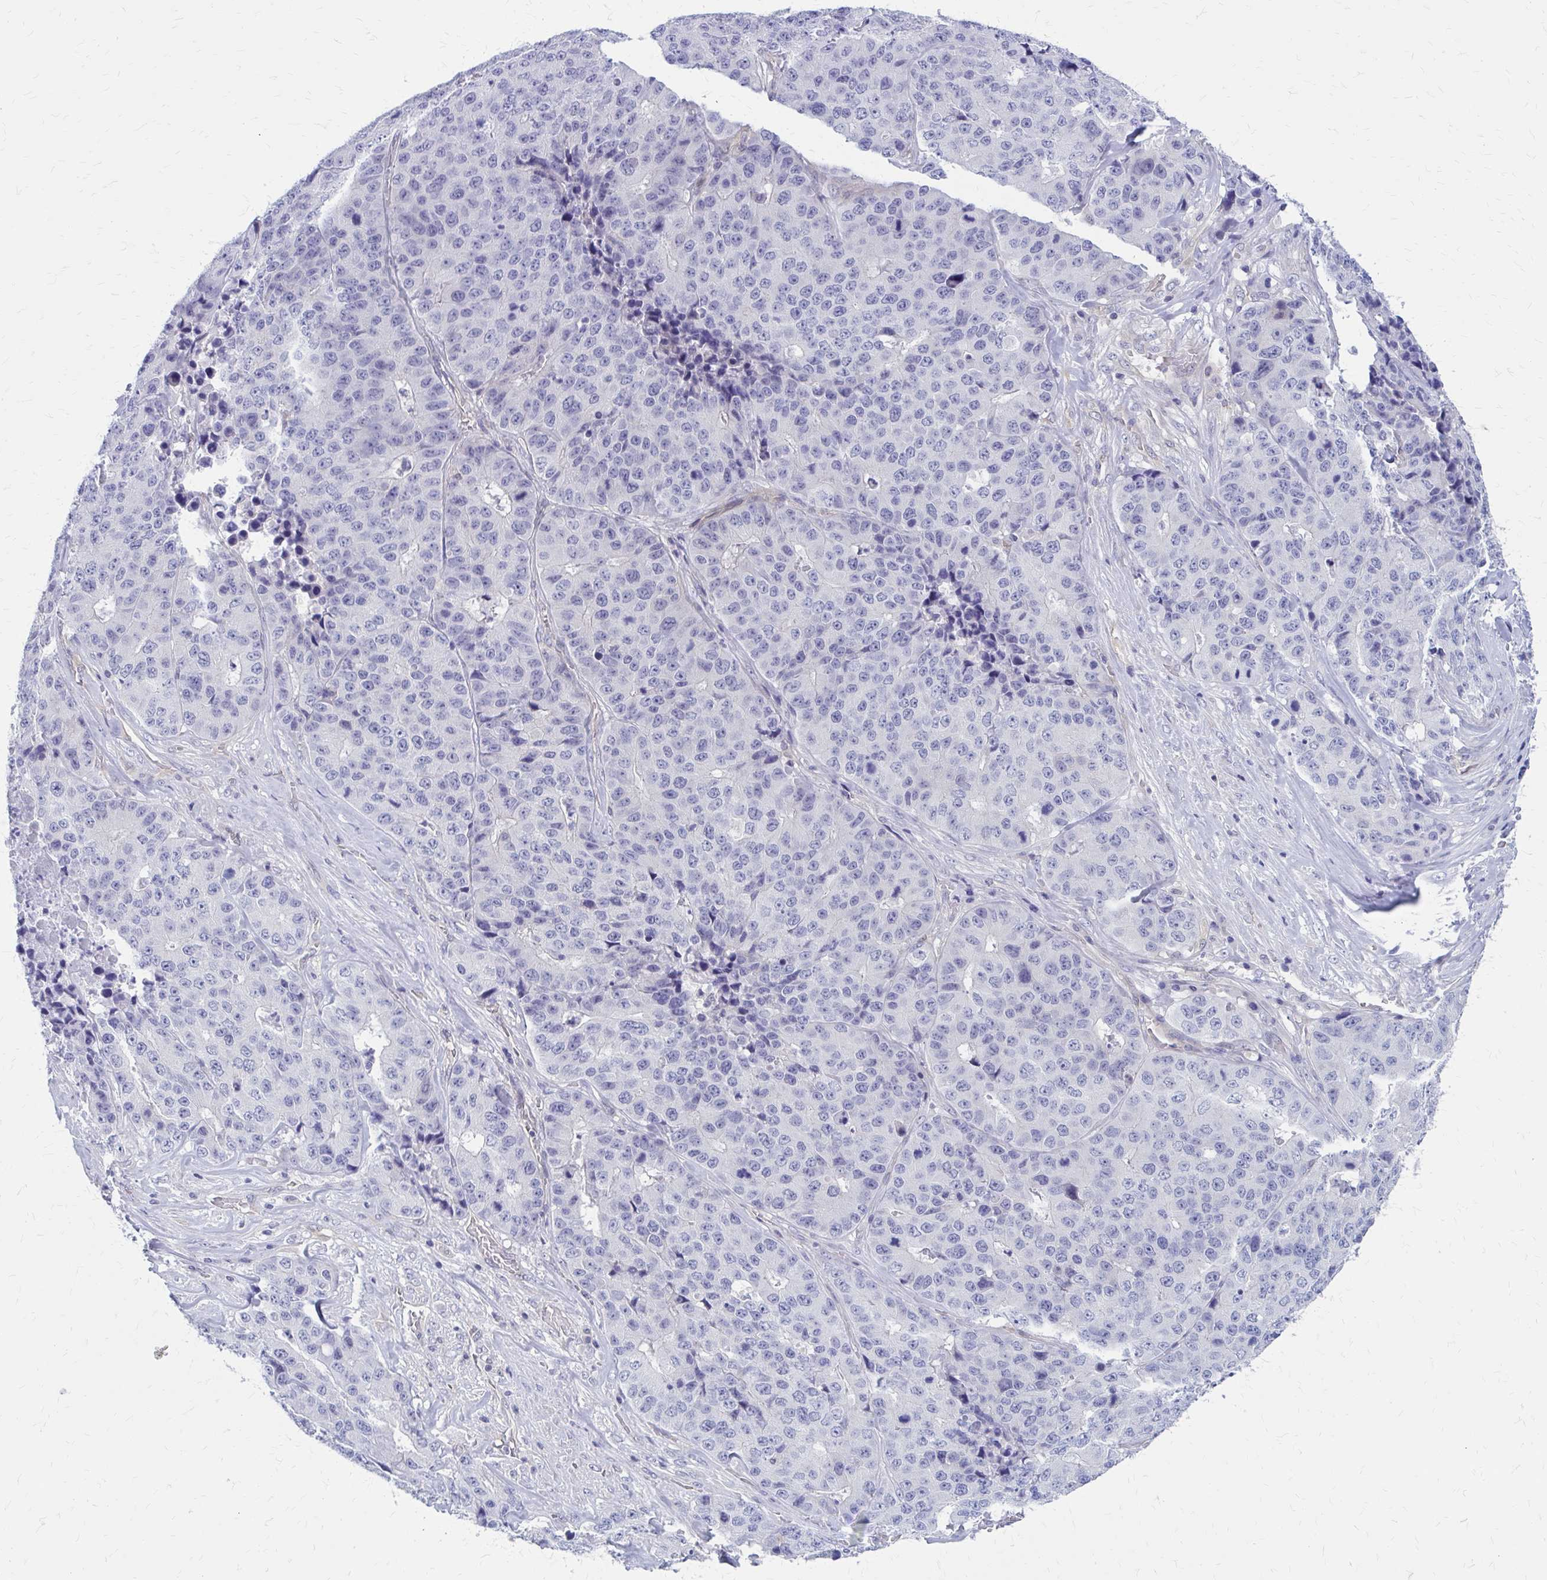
{"staining": {"intensity": "negative", "quantity": "none", "location": "none"}, "tissue": "stomach cancer", "cell_type": "Tumor cells", "image_type": "cancer", "snomed": [{"axis": "morphology", "description": "Adenocarcinoma, NOS"}, {"axis": "topography", "description": "Stomach"}], "caption": "IHC of adenocarcinoma (stomach) shows no positivity in tumor cells. (Brightfield microscopy of DAB (3,3'-diaminobenzidine) IHC at high magnification).", "gene": "CLIC2", "patient": {"sex": "male", "age": 71}}